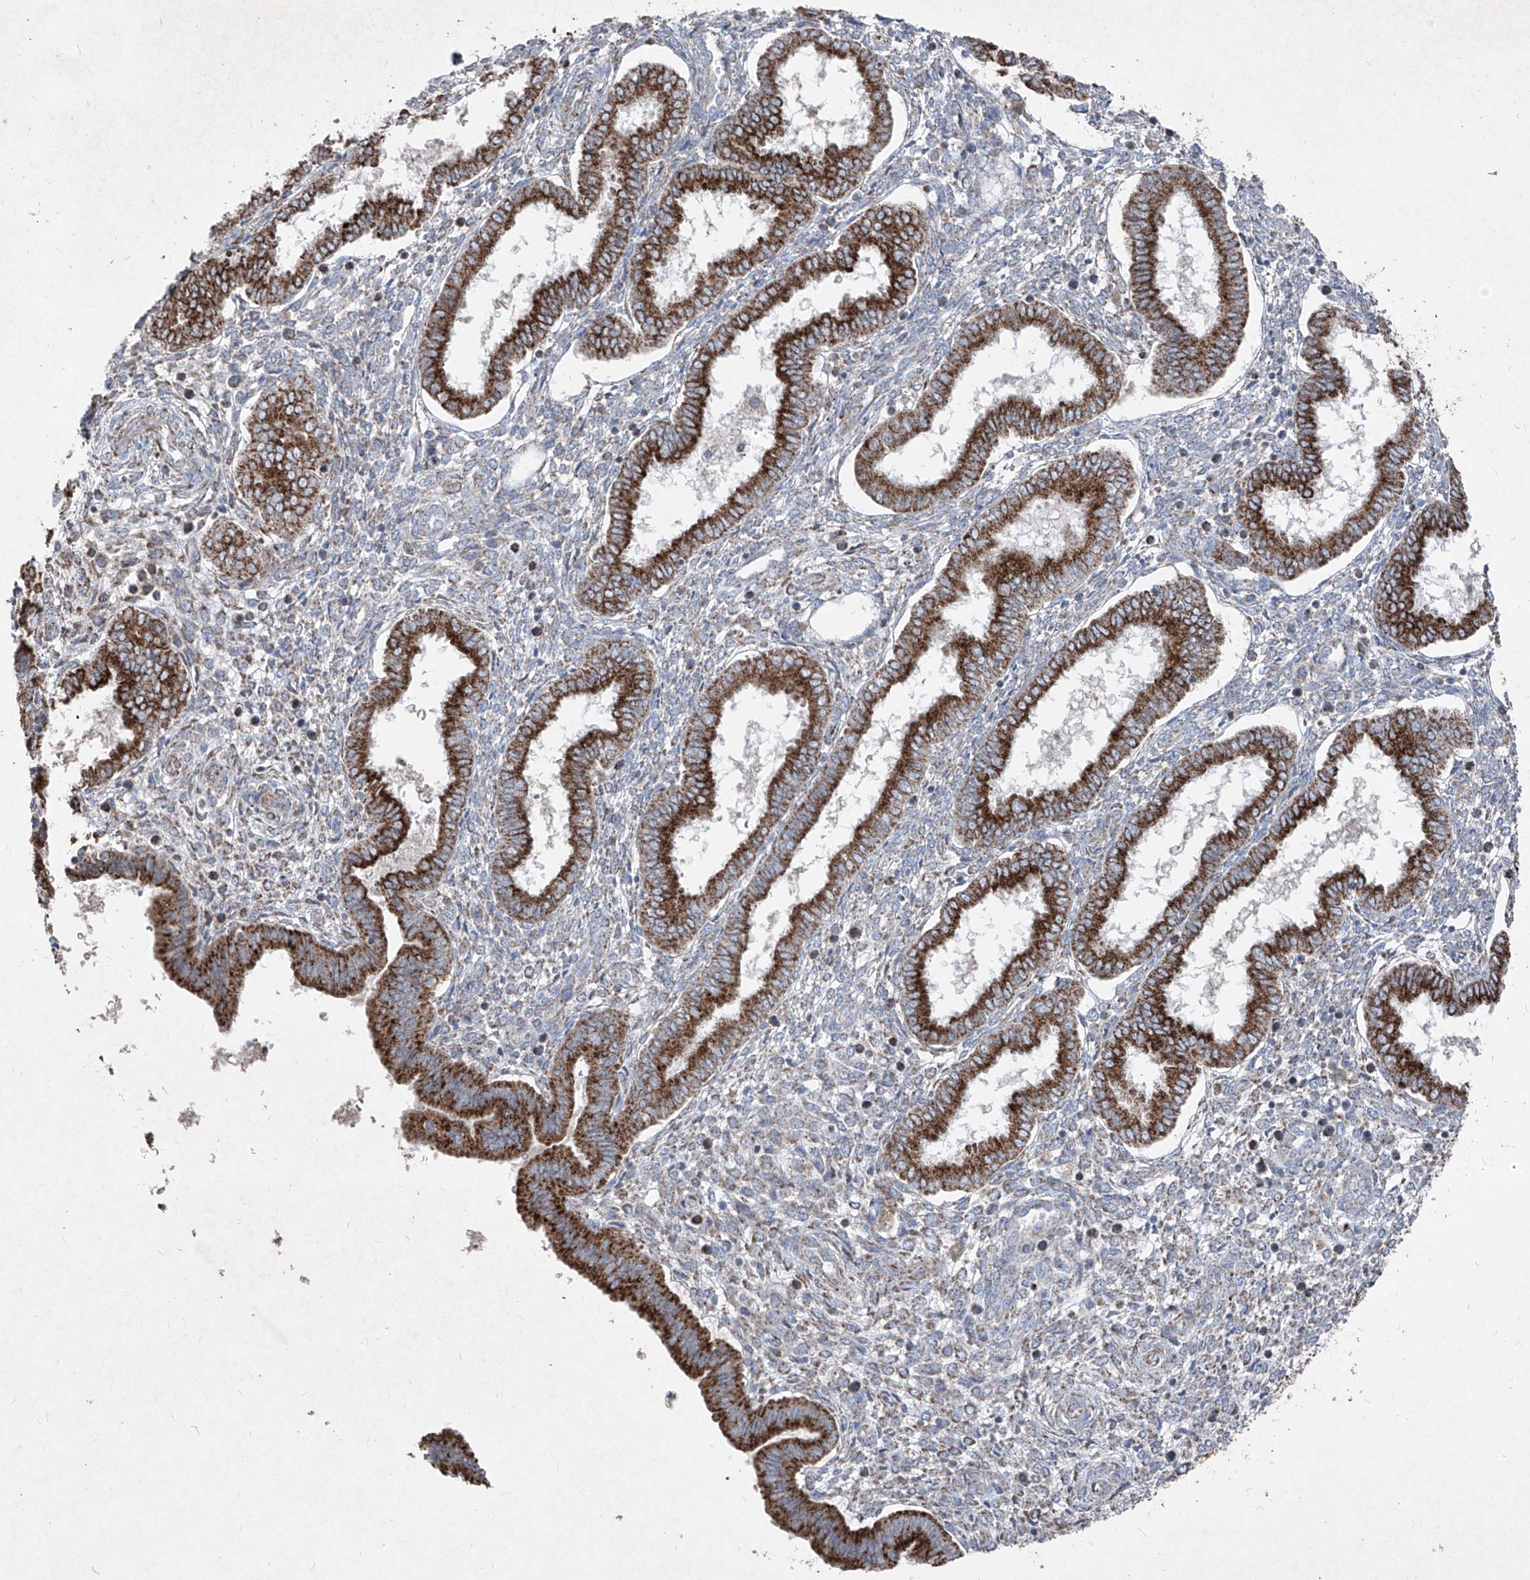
{"staining": {"intensity": "moderate", "quantity": "<25%", "location": "cytoplasmic/membranous"}, "tissue": "endometrium", "cell_type": "Cells in endometrial stroma", "image_type": "normal", "snomed": [{"axis": "morphology", "description": "Normal tissue, NOS"}, {"axis": "topography", "description": "Endometrium"}], "caption": "Brown immunohistochemical staining in benign human endometrium demonstrates moderate cytoplasmic/membranous positivity in about <25% of cells in endometrial stroma. Immunohistochemistry stains the protein in brown and the nuclei are stained blue.", "gene": "ABCD3", "patient": {"sex": "female", "age": 24}}